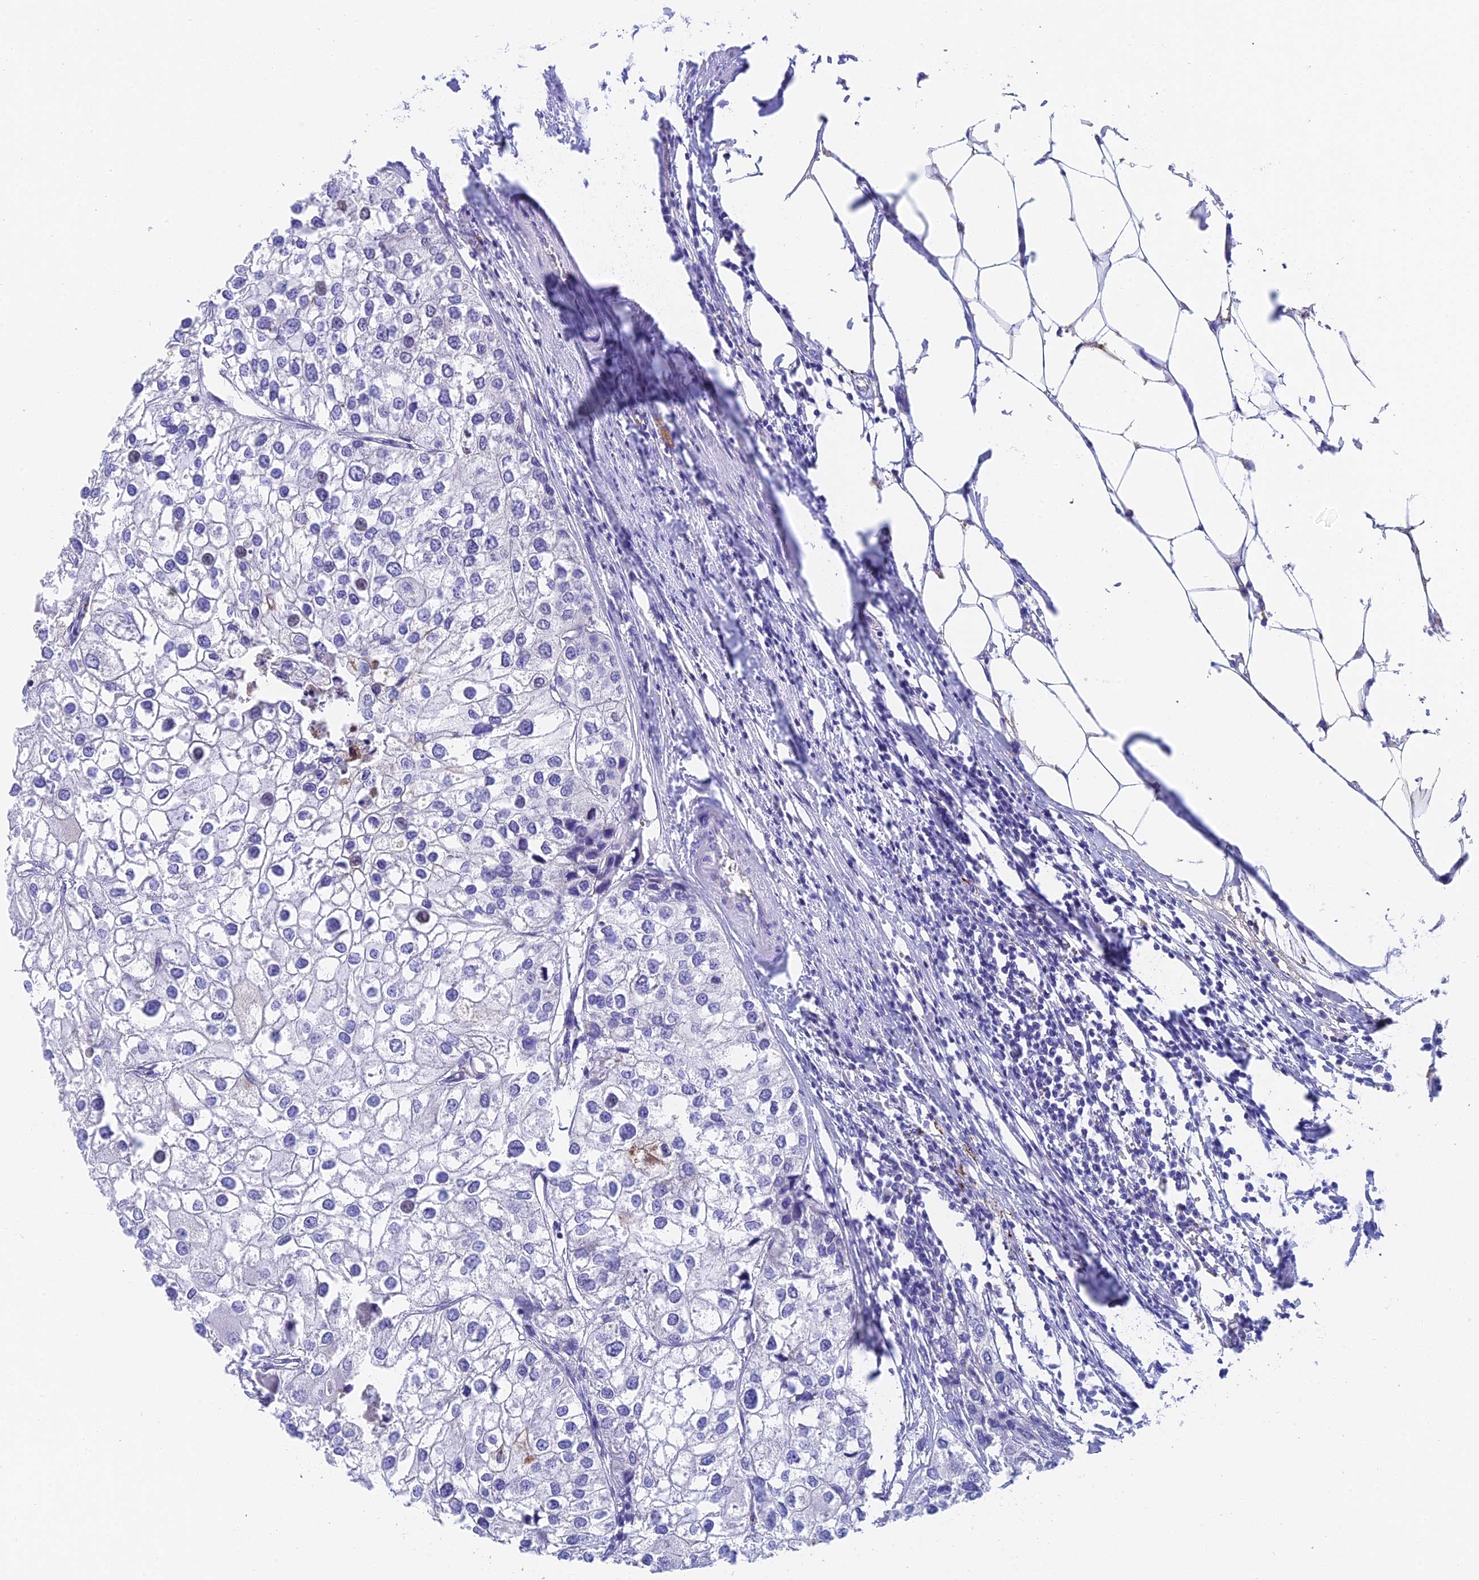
{"staining": {"intensity": "negative", "quantity": "none", "location": "none"}, "tissue": "urothelial cancer", "cell_type": "Tumor cells", "image_type": "cancer", "snomed": [{"axis": "morphology", "description": "Urothelial carcinoma, High grade"}, {"axis": "topography", "description": "Urinary bladder"}], "caption": "This image is of urothelial cancer stained with immunohistochemistry to label a protein in brown with the nuclei are counter-stained blue. There is no positivity in tumor cells. Nuclei are stained in blue.", "gene": "ADAMTS13", "patient": {"sex": "male", "age": 64}}